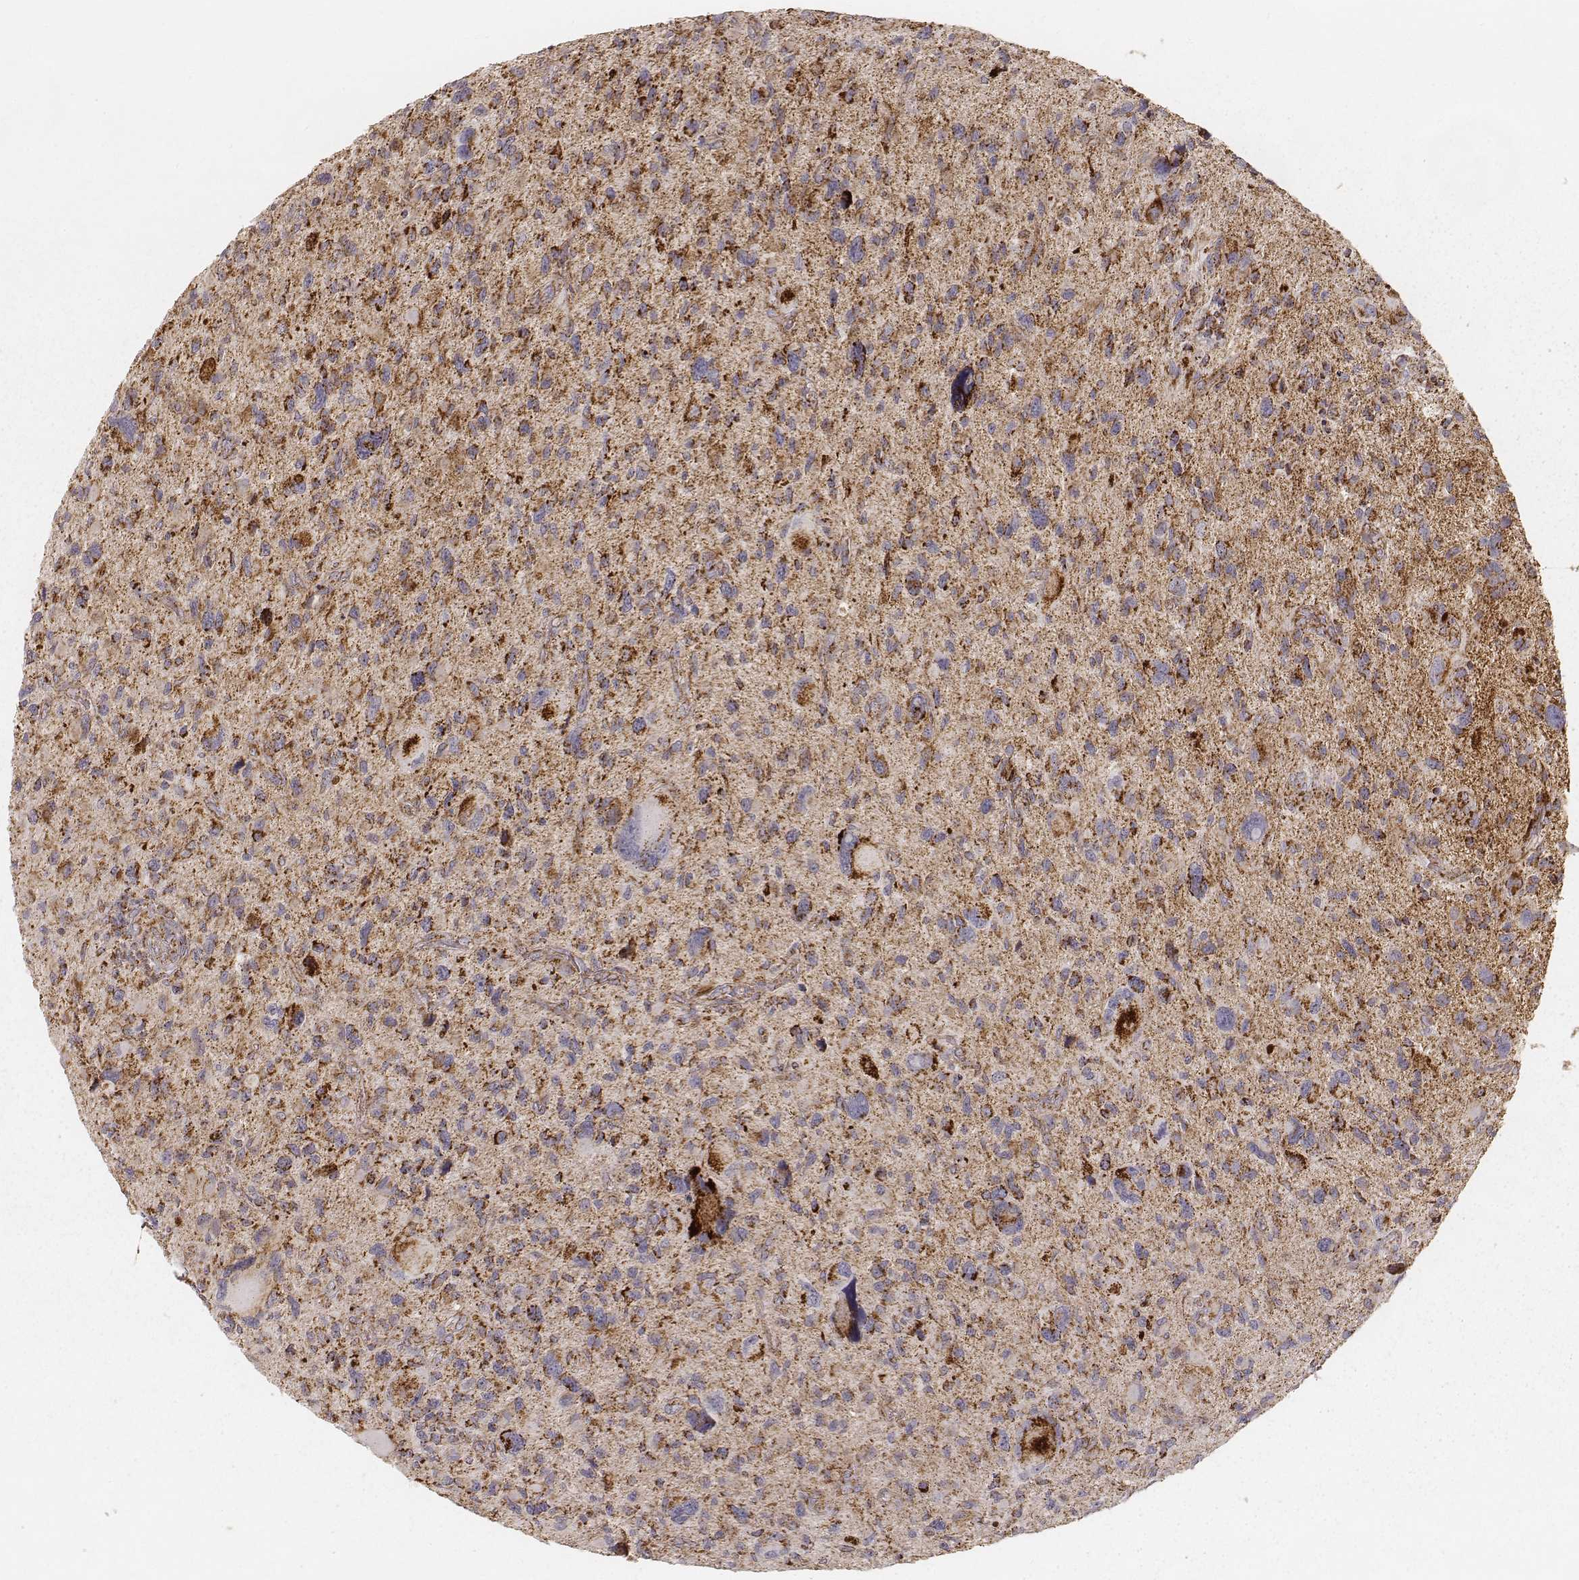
{"staining": {"intensity": "strong", "quantity": ">75%", "location": "cytoplasmic/membranous"}, "tissue": "glioma", "cell_type": "Tumor cells", "image_type": "cancer", "snomed": [{"axis": "morphology", "description": "Glioma, malignant, NOS"}, {"axis": "morphology", "description": "Glioma, malignant, High grade"}, {"axis": "topography", "description": "Brain"}], "caption": "A high amount of strong cytoplasmic/membranous staining is present in about >75% of tumor cells in glioma tissue.", "gene": "CS", "patient": {"sex": "female", "age": 71}}